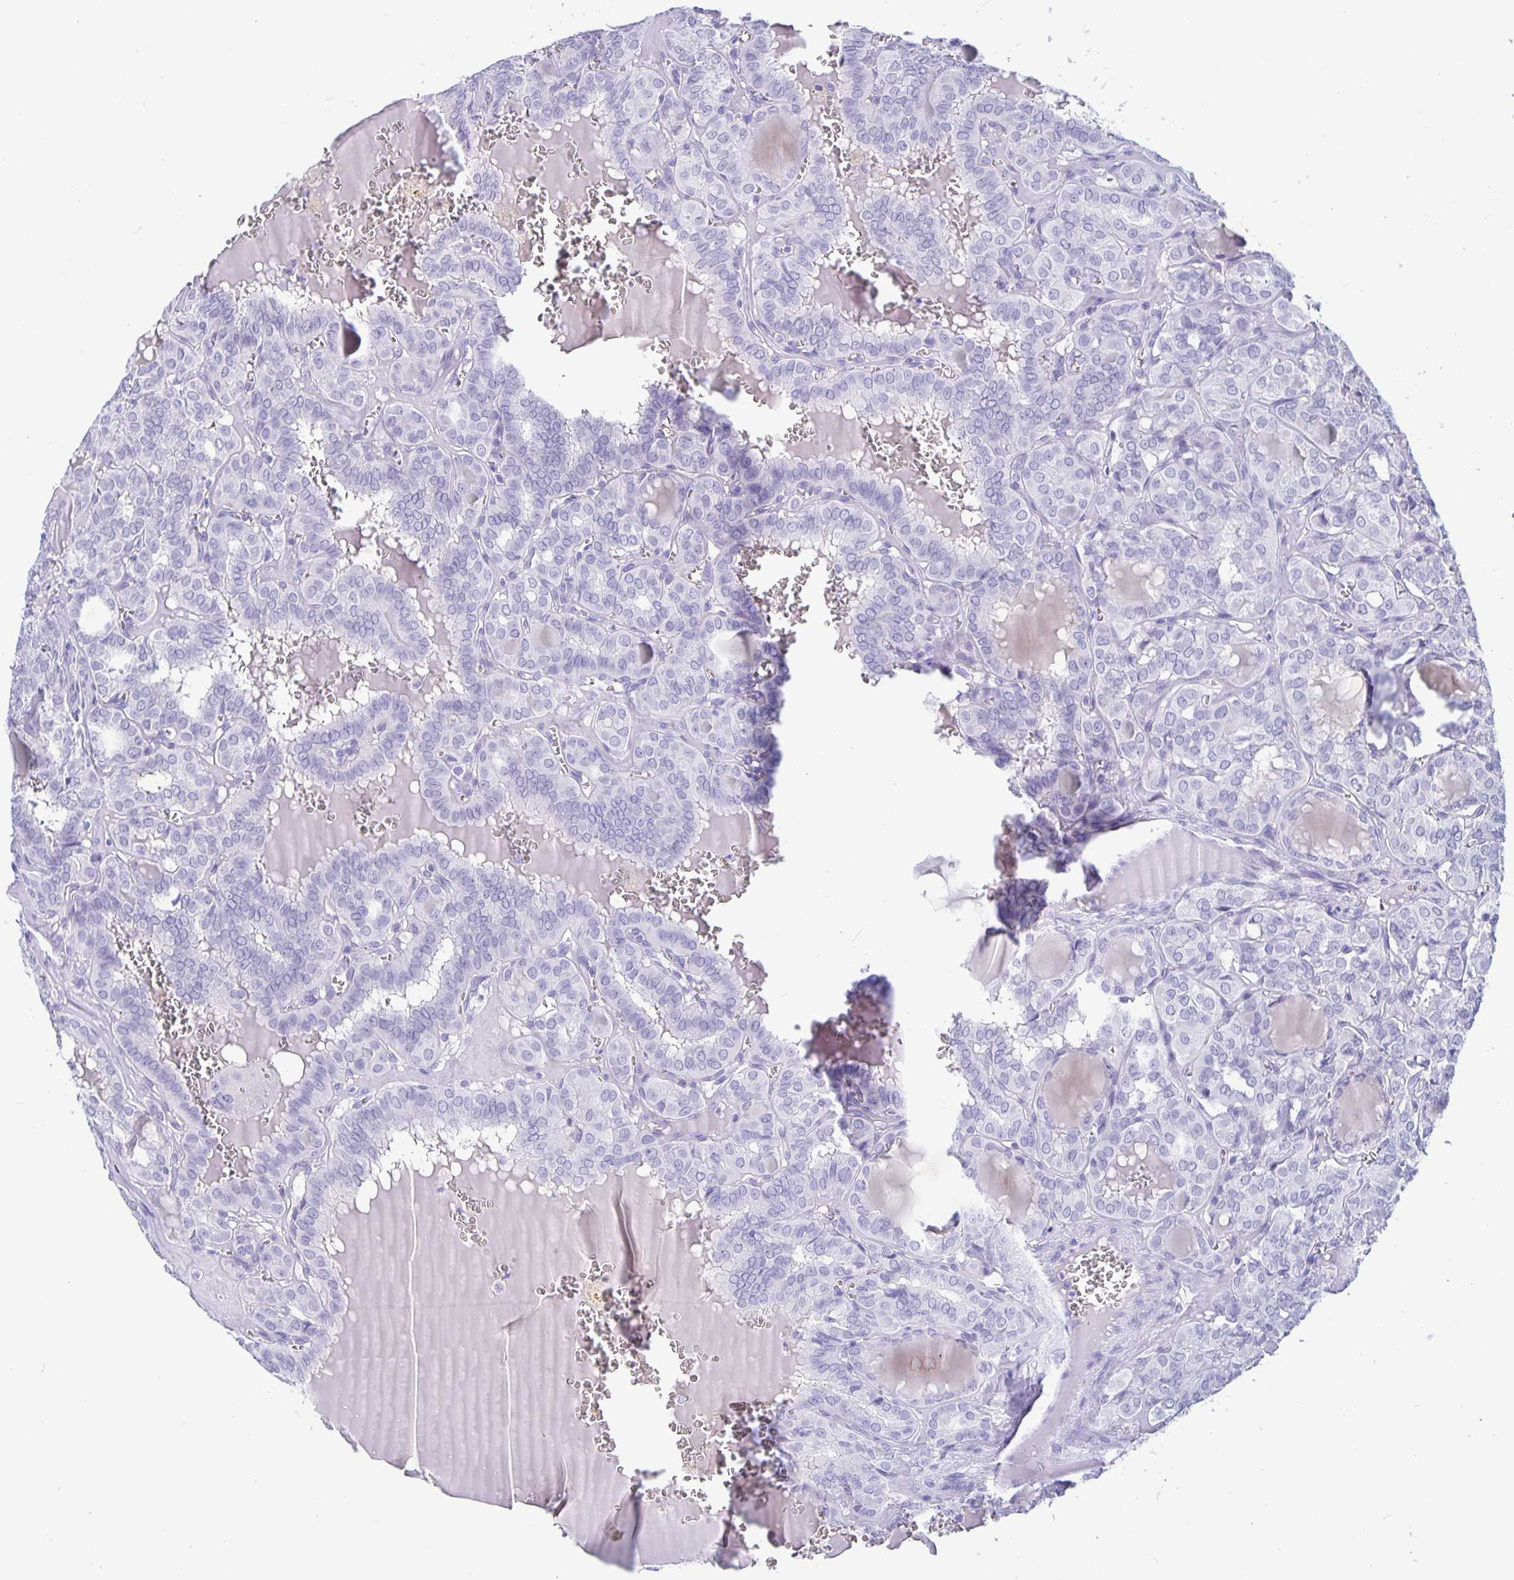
{"staining": {"intensity": "negative", "quantity": "none", "location": "none"}, "tissue": "thyroid cancer", "cell_type": "Tumor cells", "image_type": "cancer", "snomed": [{"axis": "morphology", "description": "Papillary adenocarcinoma, NOS"}, {"axis": "topography", "description": "Thyroid gland"}], "caption": "Photomicrograph shows no protein staining in tumor cells of papillary adenocarcinoma (thyroid) tissue. The staining was performed using DAB (3,3'-diaminobenzidine) to visualize the protein expression in brown, while the nuclei were stained in blue with hematoxylin (Magnification: 20x).", "gene": "BPIFA3", "patient": {"sex": "female", "age": 41}}